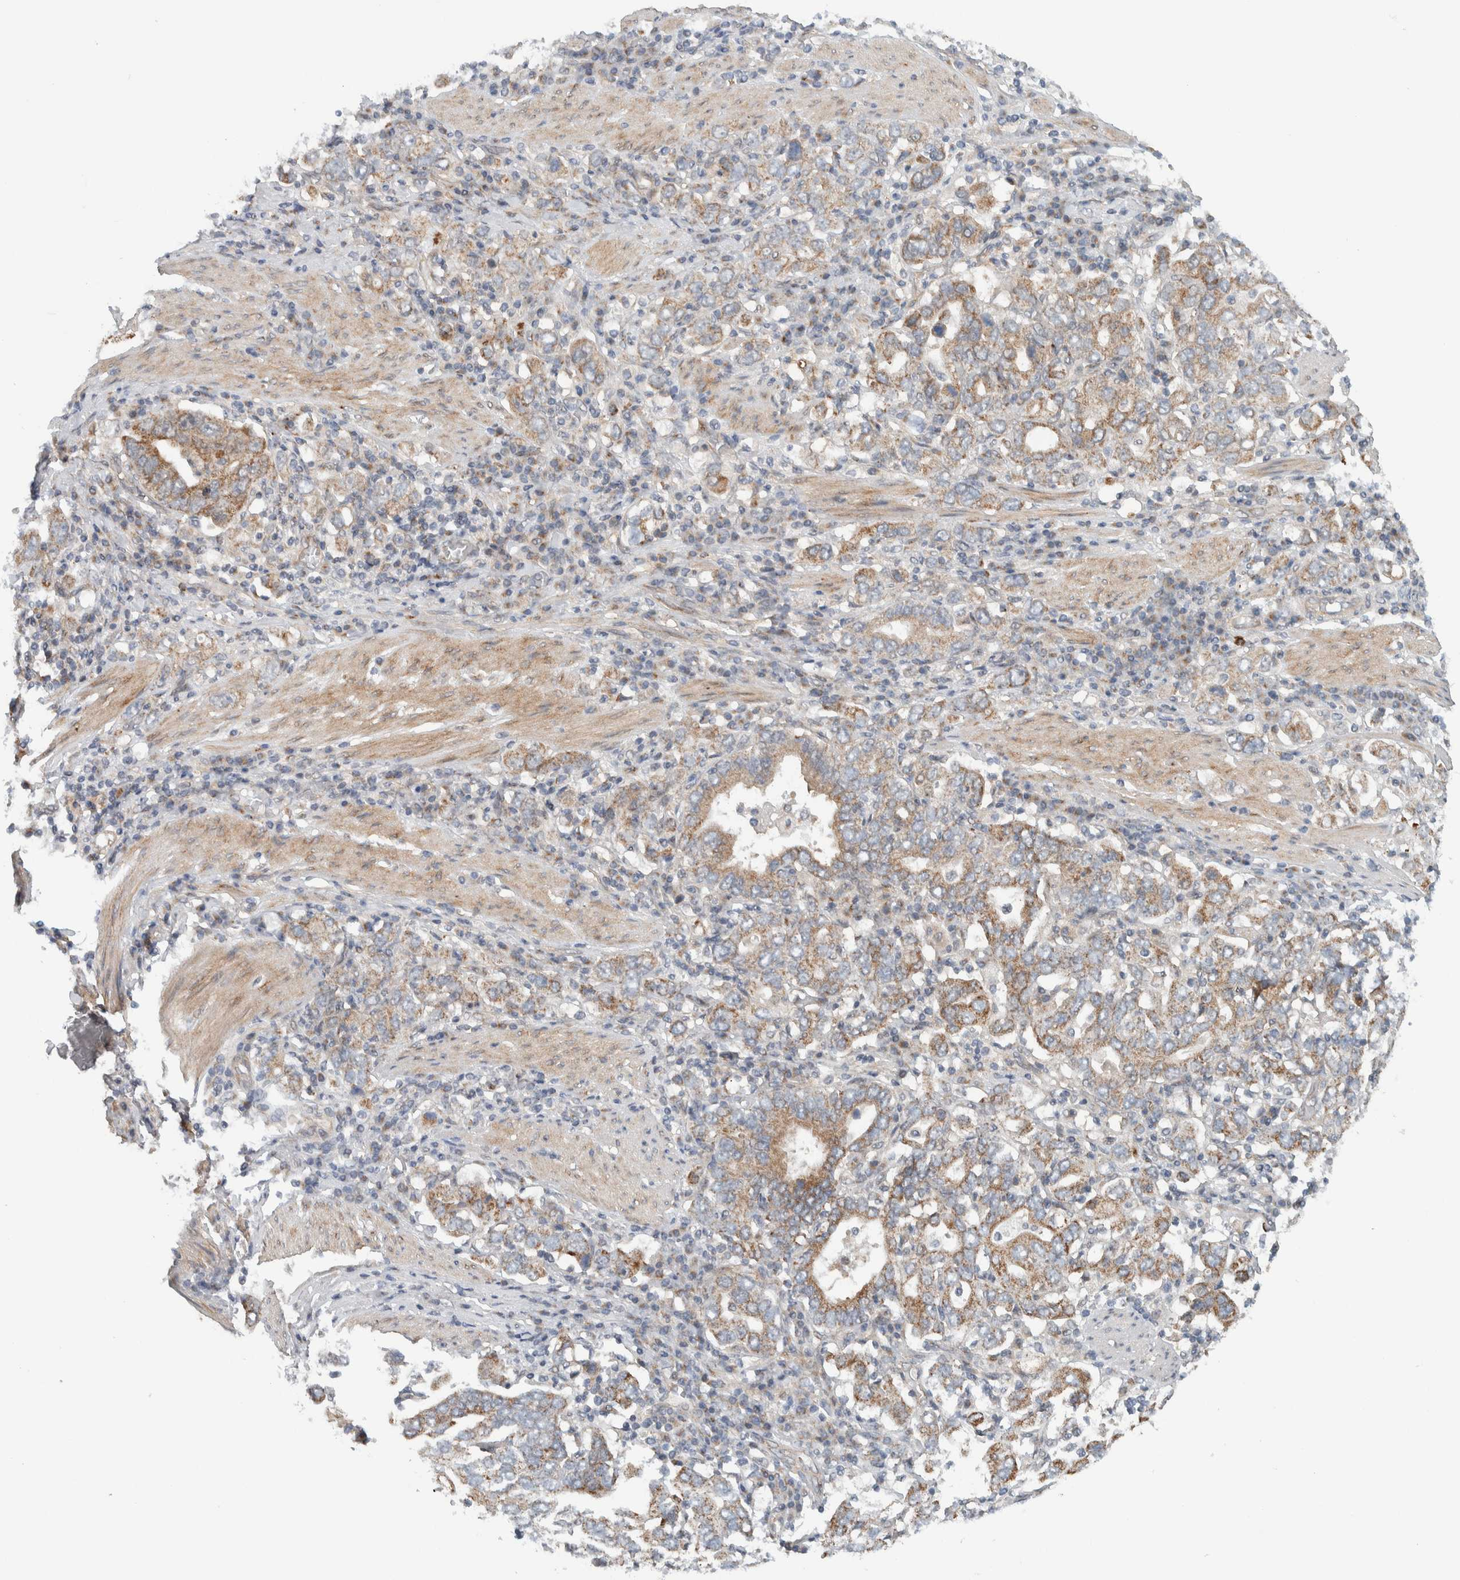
{"staining": {"intensity": "moderate", "quantity": ">75%", "location": "cytoplasmic/membranous"}, "tissue": "stomach cancer", "cell_type": "Tumor cells", "image_type": "cancer", "snomed": [{"axis": "morphology", "description": "Adenocarcinoma, NOS"}, {"axis": "topography", "description": "Stomach, upper"}], "caption": "Stomach cancer (adenocarcinoma) stained with DAB (3,3'-diaminobenzidine) IHC shows medium levels of moderate cytoplasmic/membranous positivity in approximately >75% of tumor cells. (DAB IHC, brown staining for protein, blue staining for nuclei).", "gene": "RERE", "patient": {"sex": "male", "age": 62}}